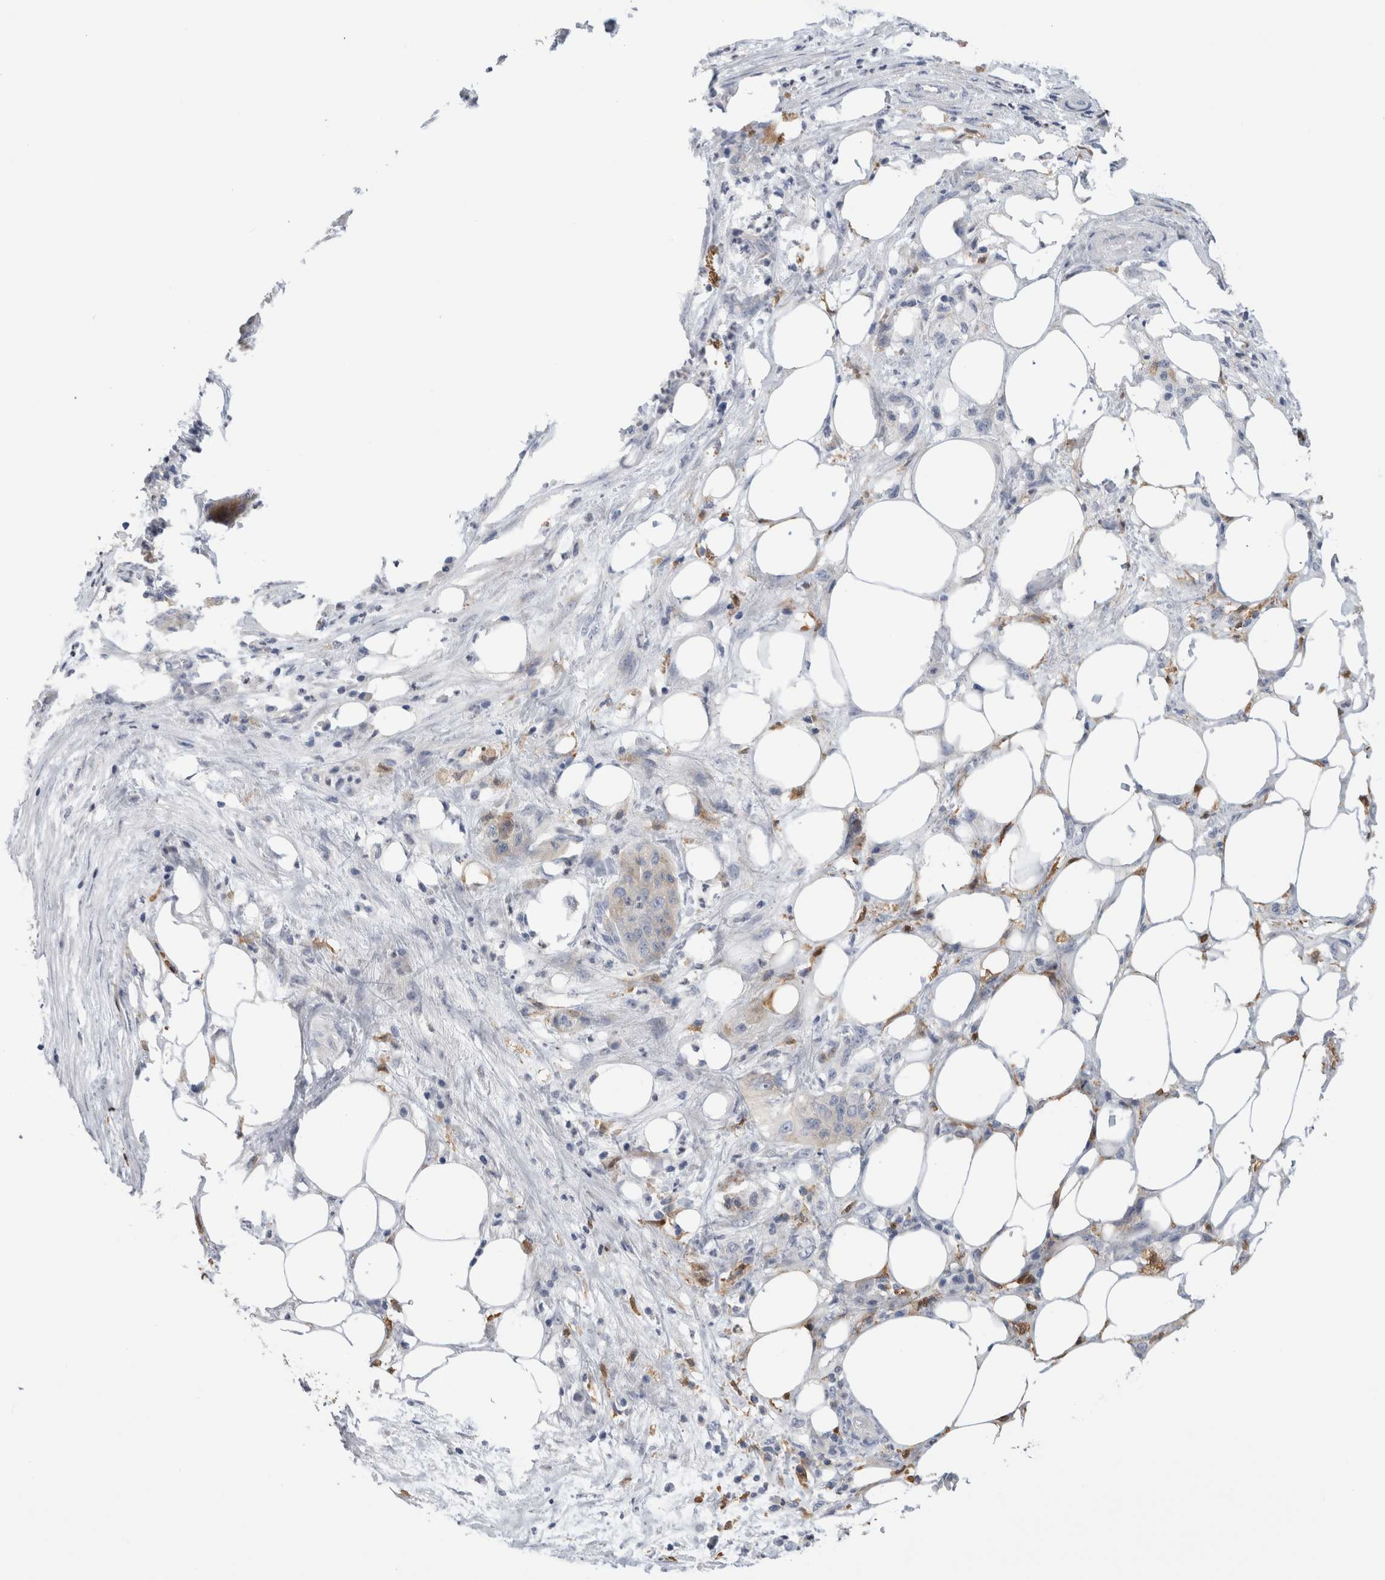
{"staining": {"intensity": "weak", "quantity": "<25%", "location": "cytoplasmic/membranous"}, "tissue": "pancreatic cancer", "cell_type": "Tumor cells", "image_type": "cancer", "snomed": [{"axis": "morphology", "description": "Adenocarcinoma, NOS"}, {"axis": "topography", "description": "Pancreas"}], "caption": "An image of pancreatic adenocarcinoma stained for a protein demonstrates no brown staining in tumor cells.", "gene": "SLC20A2", "patient": {"sex": "female", "age": 78}}